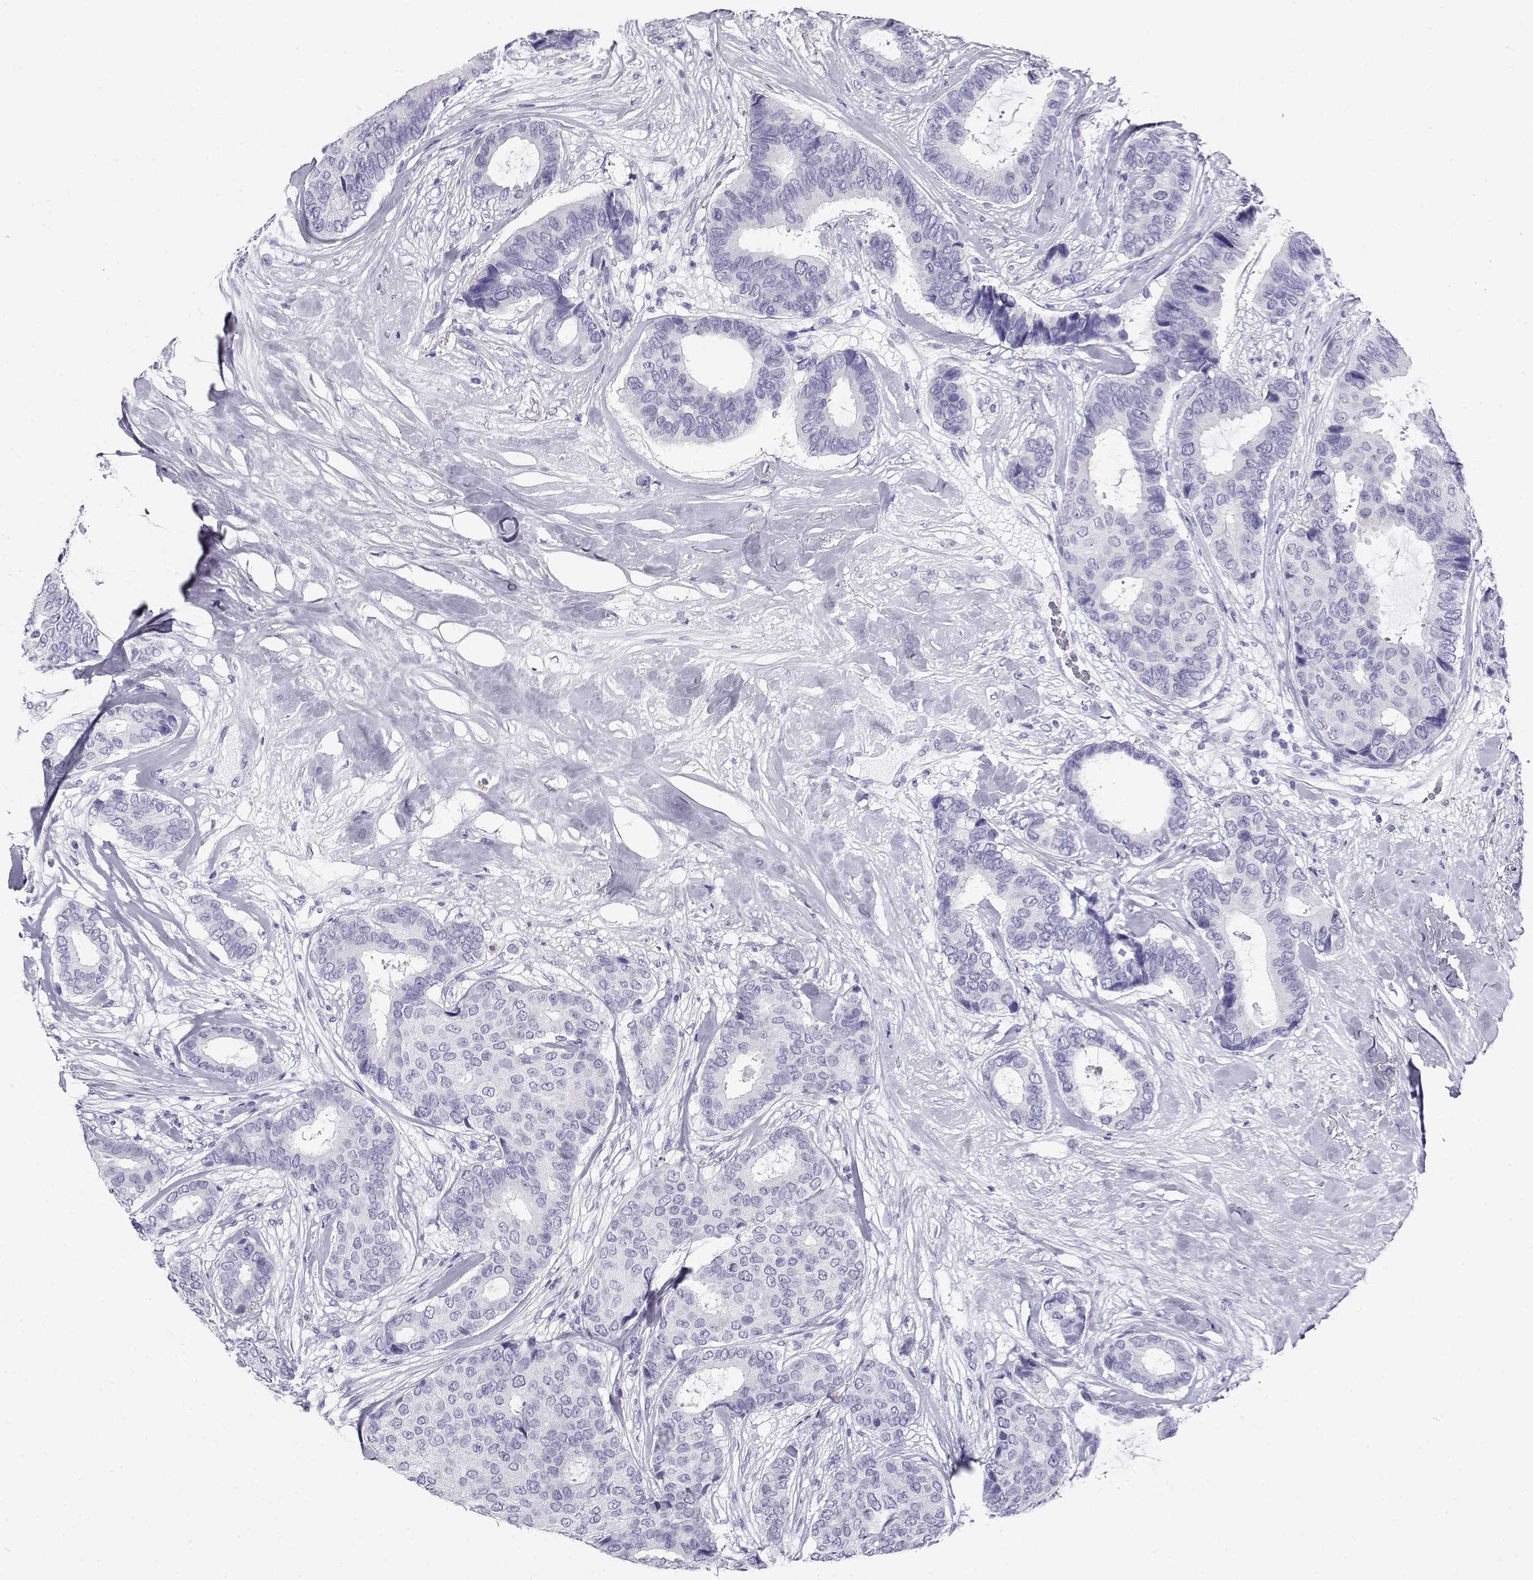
{"staining": {"intensity": "negative", "quantity": "none", "location": "none"}, "tissue": "breast cancer", "cell_type": "Tumor cells", "image_type": "cancer", "snomed": [{"axis": "morphology", "description": "Duct carcinoma"}, {"axis": "topography", "description": "Breast"}], "caption": "Immunohistochemistry (IHC) histopathology image of human intraductal carcinoma (breast) stained for a protein (brown), which demonstrates no positivity in tumor cells.", "gene": "CABS1", "patient": {"sex": "female", "age": 75}}